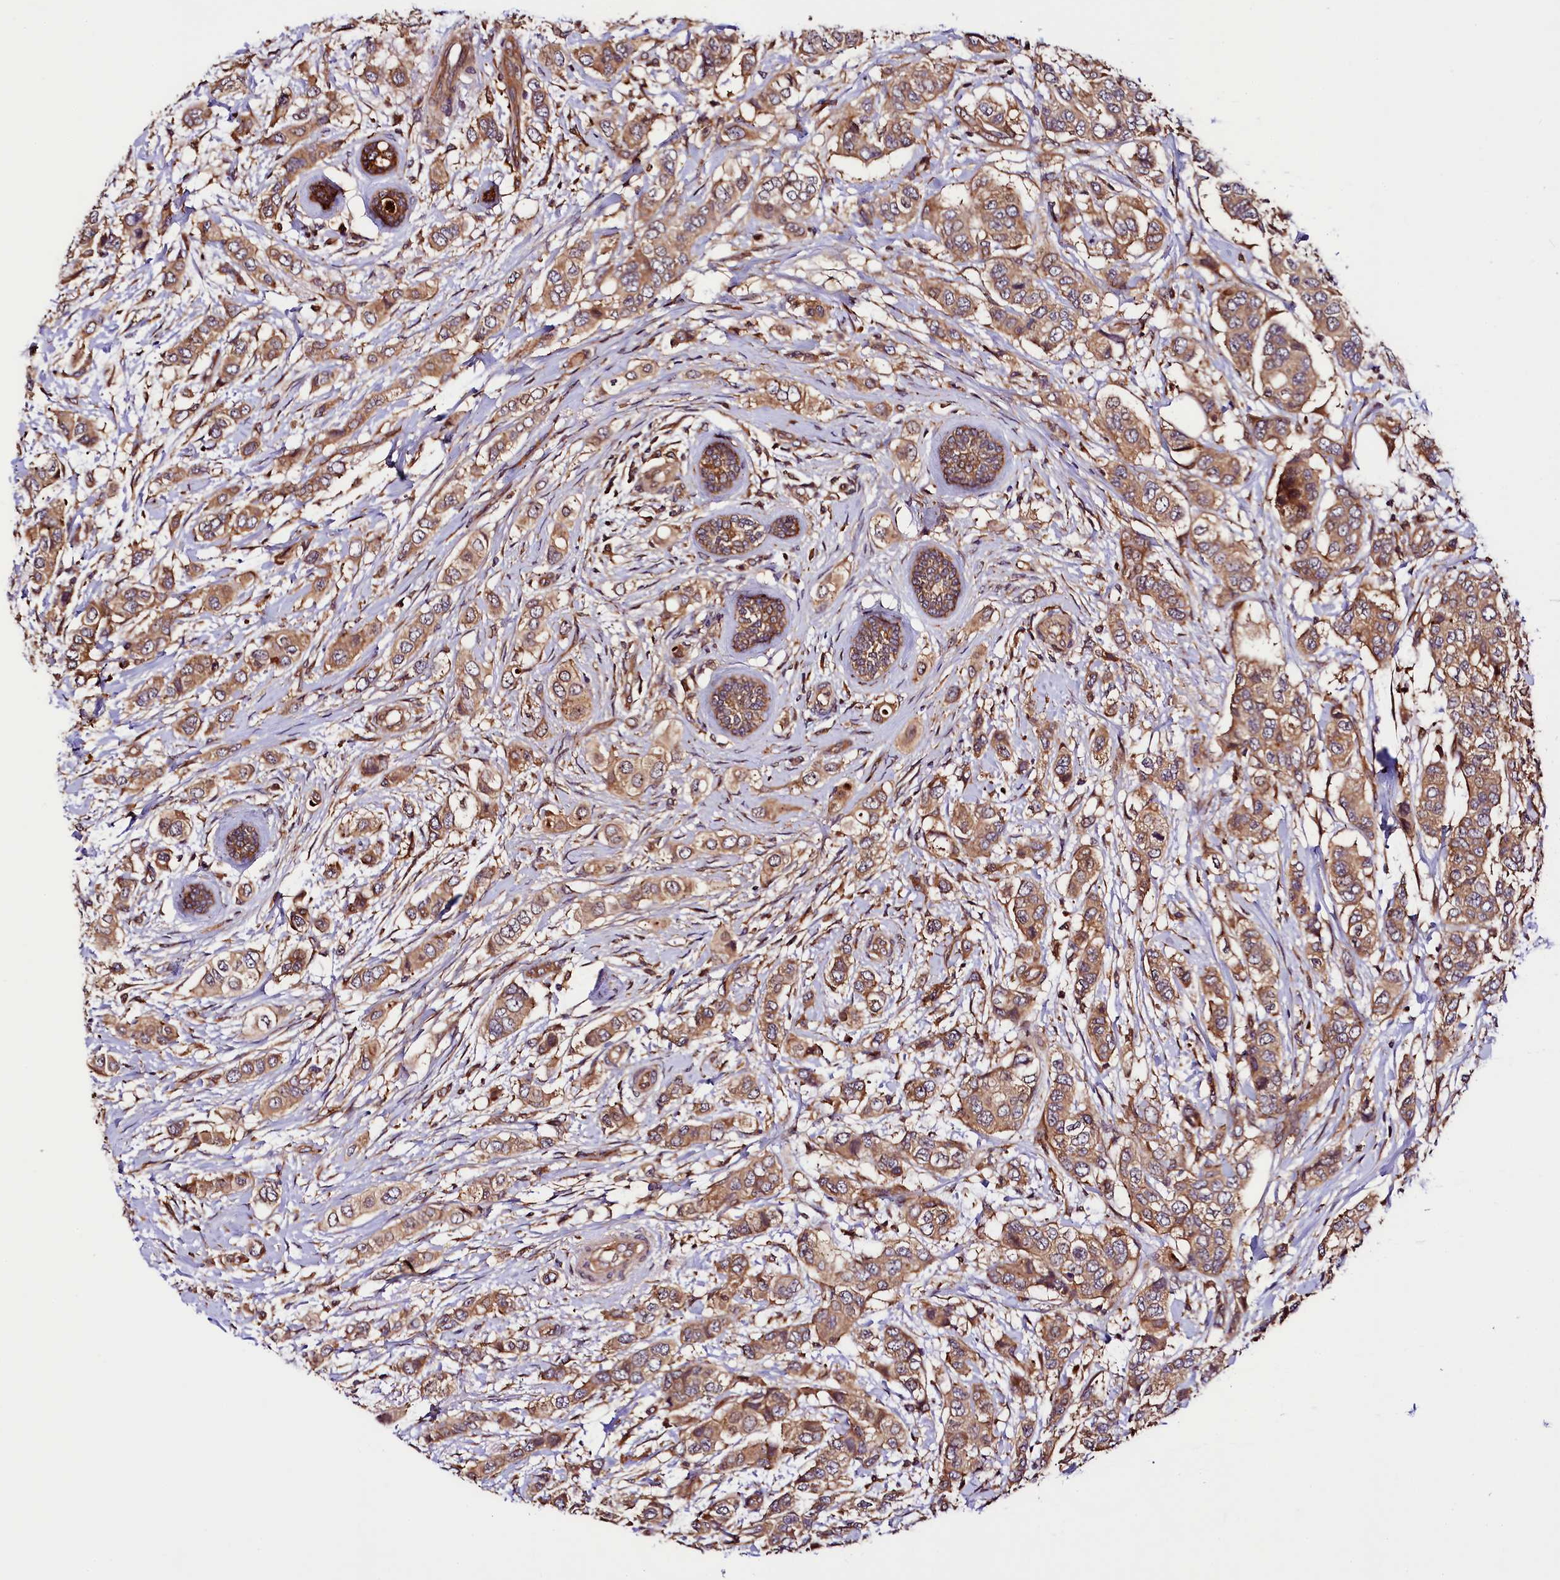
{"staining": {"intensity": "moderate", "quantity": ">75%", "location": "cytoplasmic/membranous"}, "tissue": "breast cancer", "cell_type": "Tumor cells", "image_type": "cancer", "snomed": [{"axis": "morphology", "description": "Lobular carcinoma"}, {"axis": "topography", "description": "Breast"}], "caption": "The micrograph demonstrates immunohistochemical staining of breast cancer (lobular carcinoma). There is moderate cytoplasmic/membranous staining is identified in approximately >75% of tumor cells. (DAB (3,3'-diaminobenzidine) = brown stain, brightfield microscopy at high magnification).", "gene": "VPS35", "patient": {"sex": "female", "age": 51}}